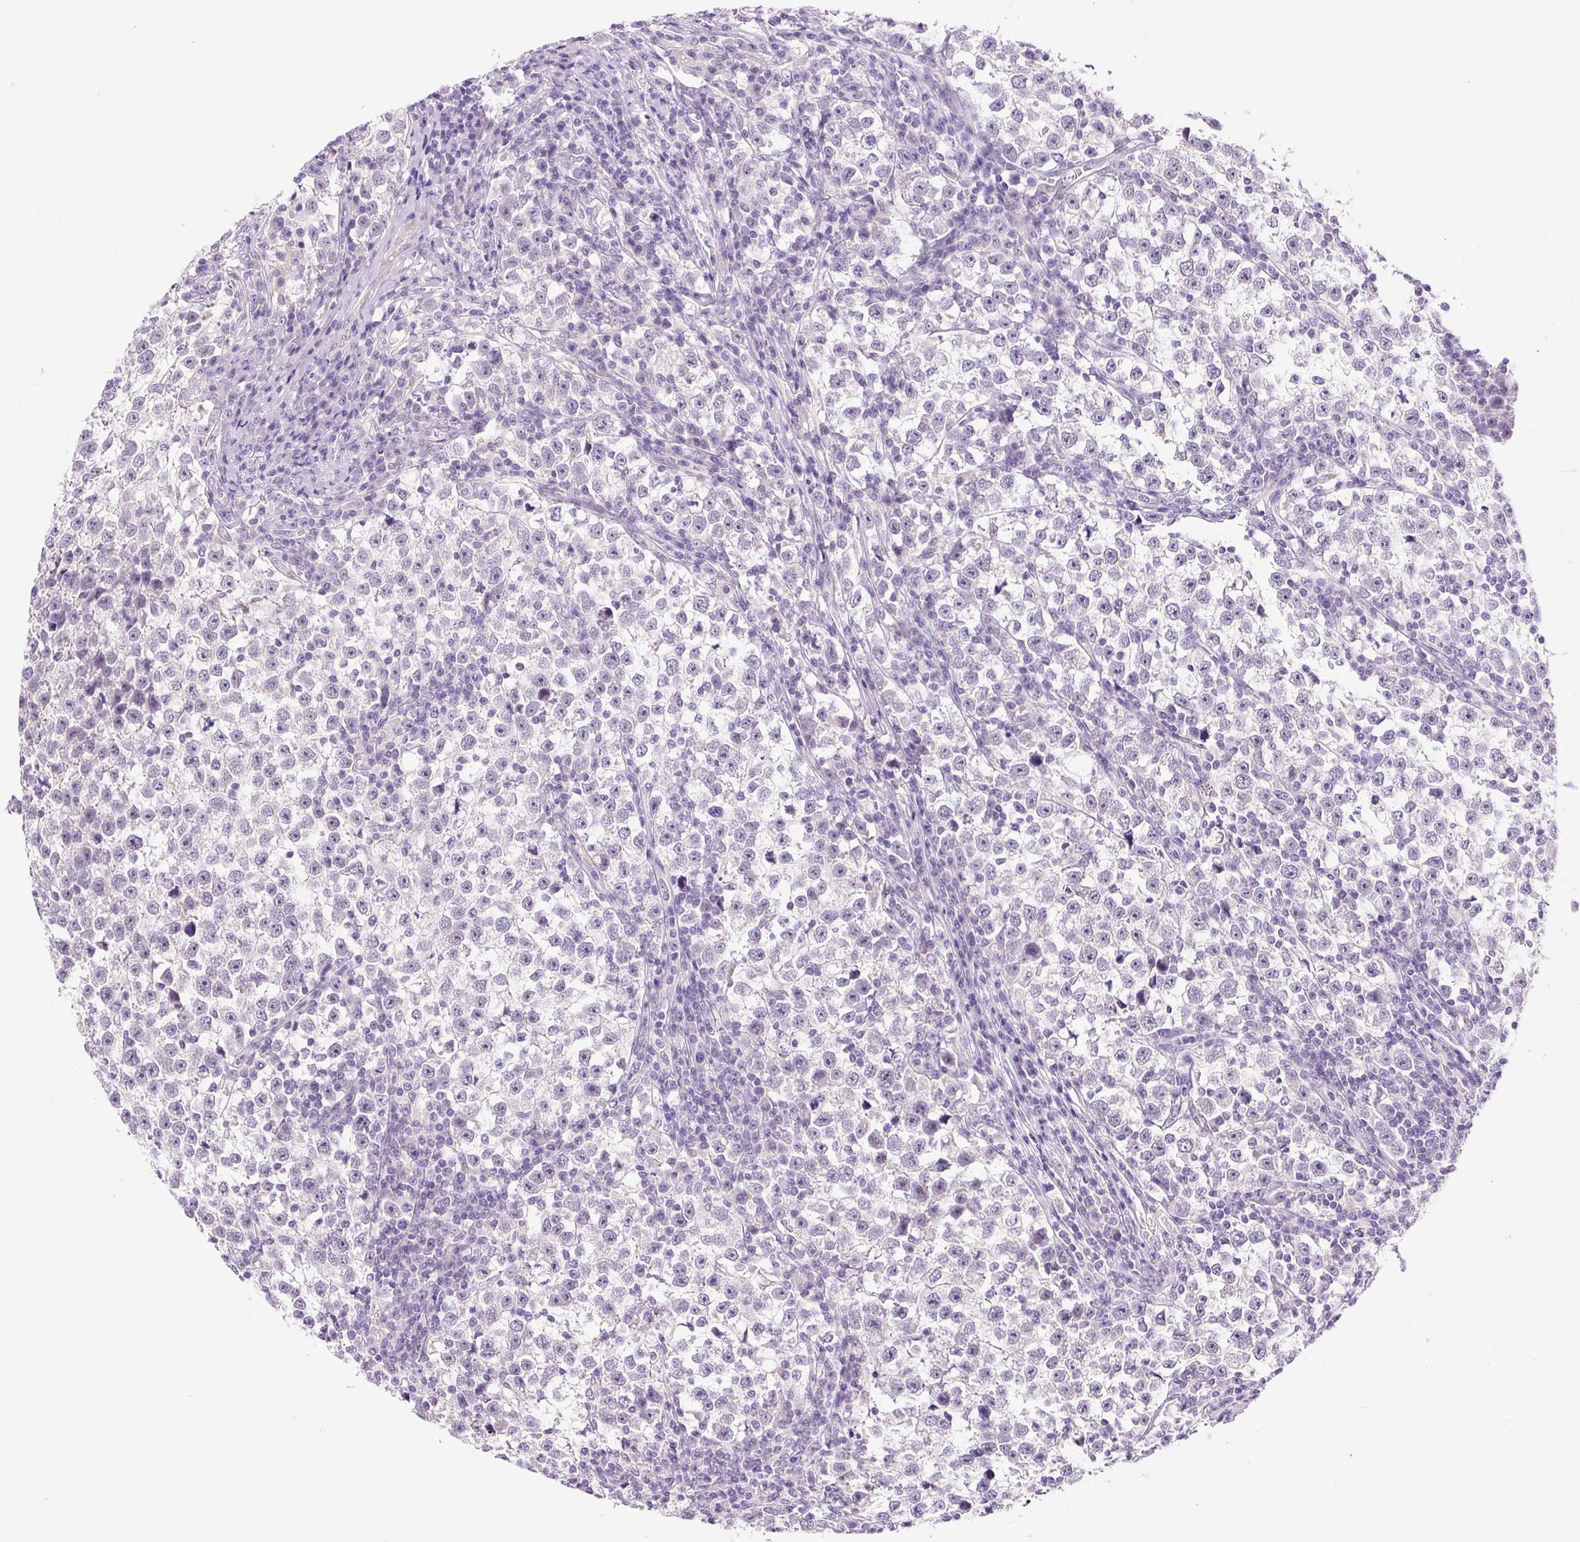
{"staining": {"intensity": "negative", "quantity": "none", "location": "none"}, "tissue": "testis cancer", "cell_type": "Tumor cells", "image_type": "cancer", "snomed": [{"axis": "morphology", "description": "Normal tissue, NOS"}, {"axis": "morphology", "description": "Seminoma, NOS"}, {"axis": "topography", "description": "Testis"}], "caption": "Testis cancer (seminoma) stained for a protein using IHC shows no expression tumor cells.", "gene": "PRKAA2", "patient": {"sex": "male", "age": 43}}